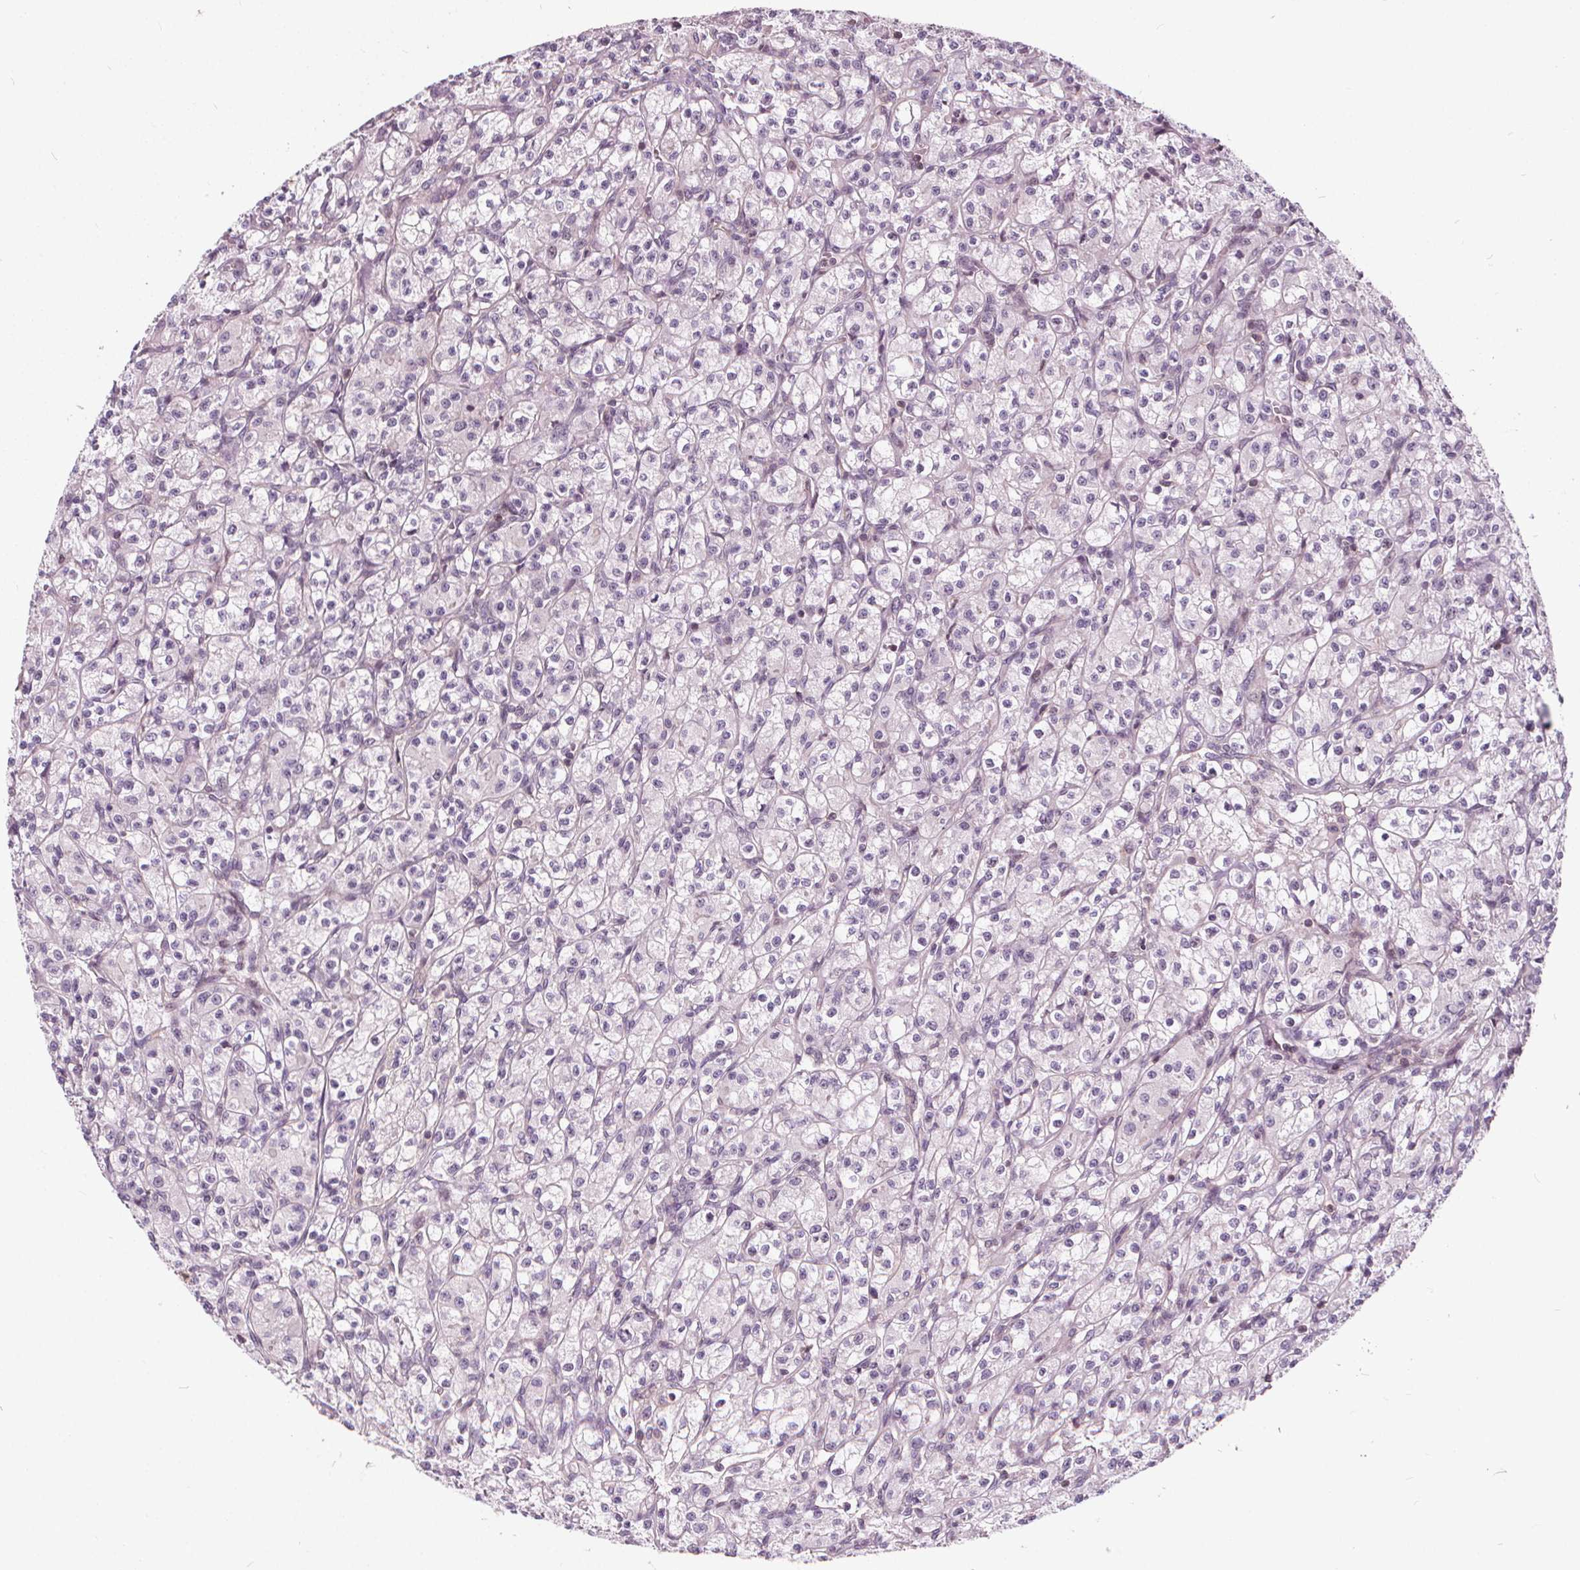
{"staining": {"intensity": "negative", "quantity": "none", "location": "none"}, "tissue": "renal cancer", "cell_type": "Tumor cells", "image_type": "cancer", "snomed": [{"axis": "morphology", "description": "Adenocarcinoma, NOS"}, {"axis": "topography", "description": "Kidney"}], "caption": "Histopathology image shows no significant protein expression in tumor cells of renal cancer (adenocarcinoma).", "gene": "INPP5E", "patient": {"sex": "female", "age": 70}}